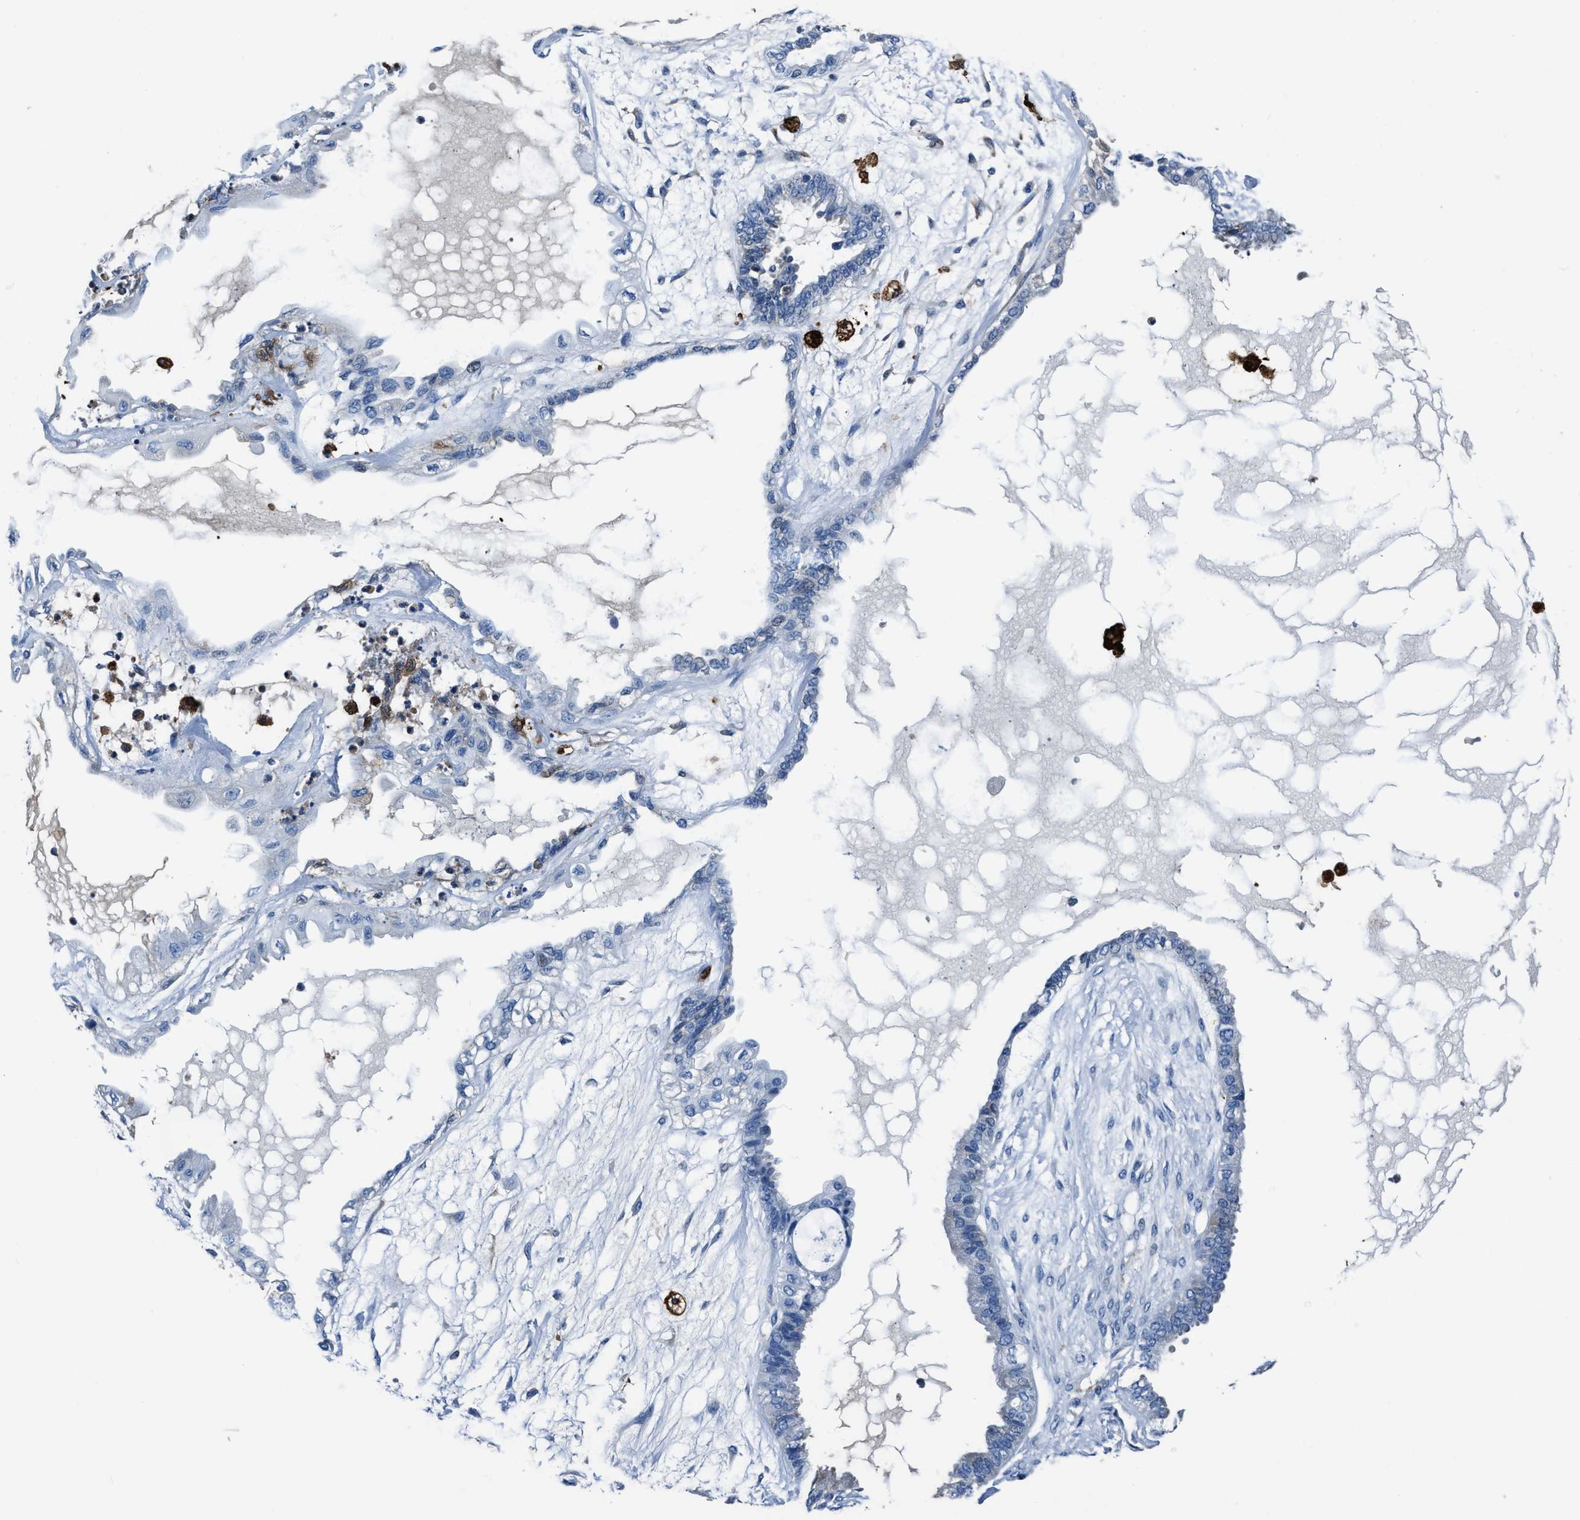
{"staining": {"intensity": "negative", "quantity": "none", "location": "none"}, "tissue": "ovarian cancer", "cell_type": "Tumor cells", "image_type": "cancer", "snomed": [{"axis": "morphology", "description": "Carcinoma, NOS"}, {"axis": "morphology", "description": "Carcinoma, endometroid"}, {"axis": "topography", "description": "Ovary"}], "caption": "This is a image of IHC staining of carcinoma (ovarian), which shows no positivity in tumor cells.", "gene": "FTL", "patient": {"sex": "female", "age": 50}}